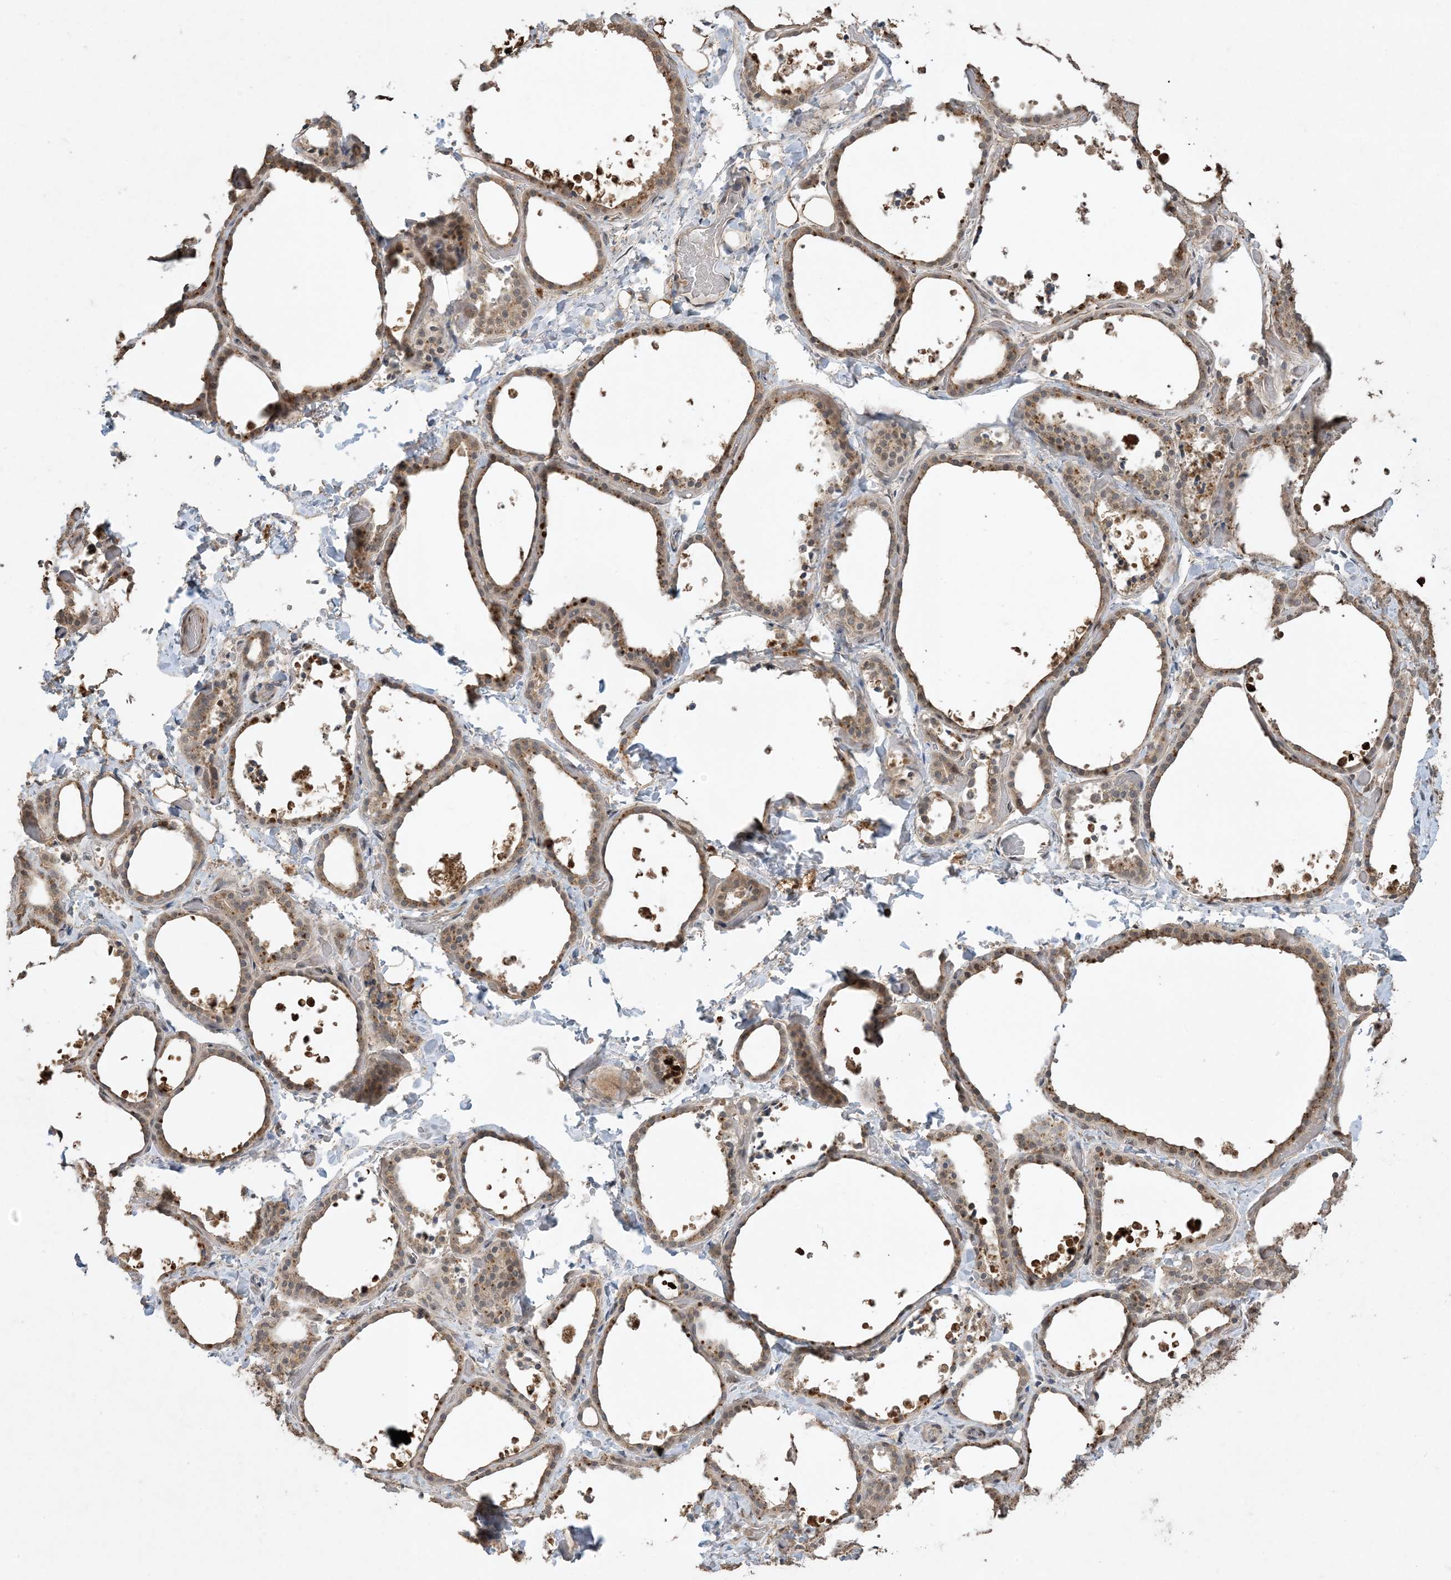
{"staining": {"intensity": "weak", "quantity": ">75%", "location": "cytoplasmic/membranous"}, "tissue": "thyroid gland", "cell_type": "Glandular cells", "image_type": "normal", "snomed": [{"axis": "morphology", "description": "Normal tissue, NOS"}, {"axis": "topography", "description": "Thyroid gland"}], "caption": "The micrograph exhibits immunohistochemical staining of normal thyroid gland. There is weak cytoplasmic/membranous expression is appreciated in approximately >75% of glandular cells. (Stains: DAB (3,3'-diaminobenzidine) in brown, nuclei in blue, Microscopy: brightfield microscopy at high magnification).", "gene": "EFCAB8", "patient": {"sex": "female", "age": 44}}